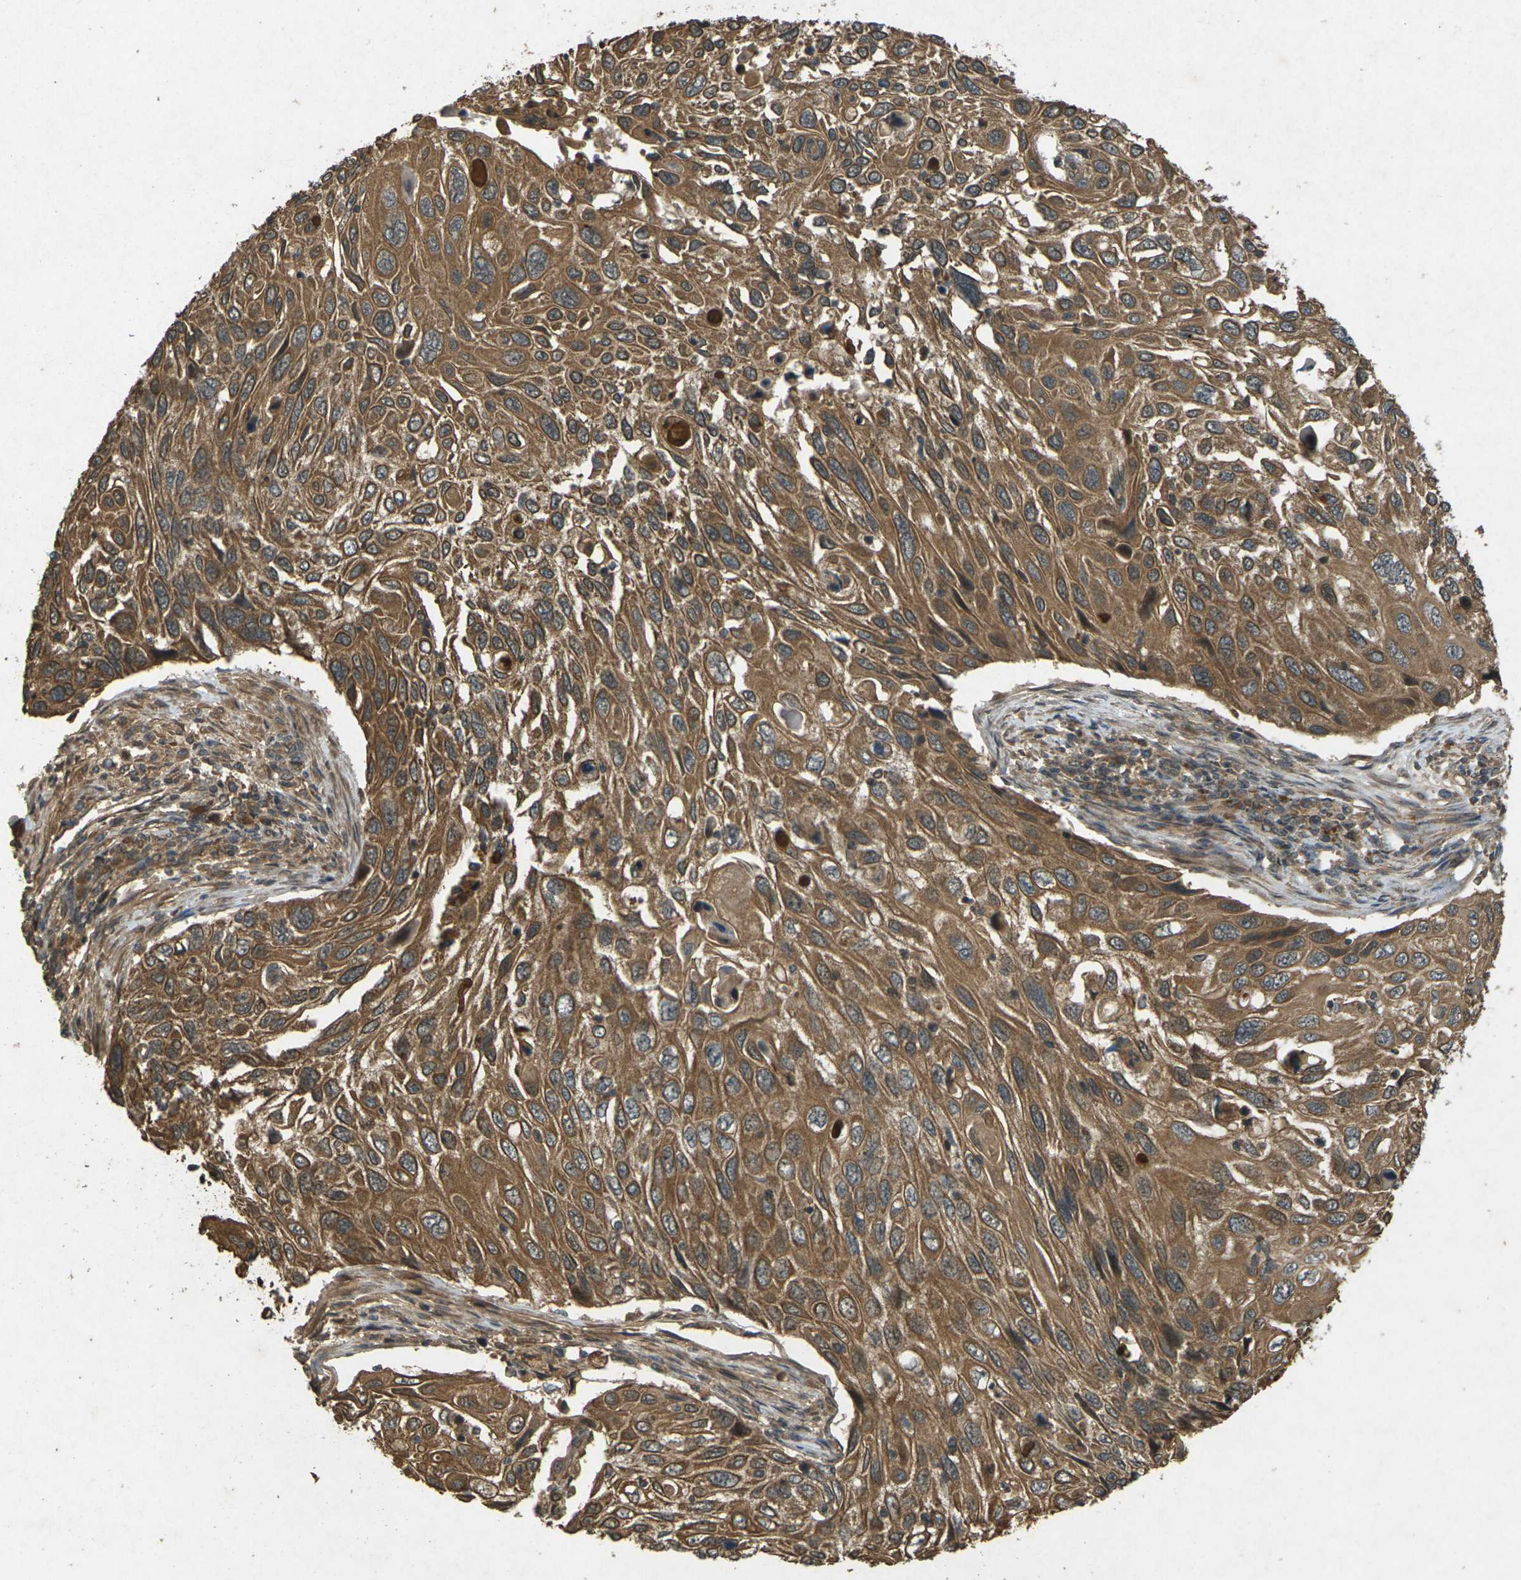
{"staining": {"intensity": "moderate", "quantity": ">75%", "location": "cytoplasmic/membranous"}, "tissue": "cervical cancer", "cell_type": "Tumor cells", "image_type": "cancer", "snomed": [{"axis": "morphology", "description": "Squamous cell carcinoma, NOS"}, {"axis": "topography", "description": "Cervix"}], "caption": "This histopathology image displays cervical cancer stained with immunohistochemistry to label a protein in brown. The cytoplasmic/membranous of tumor cells show moderate positivity for the protein. Nuclei are counter-stained blue.", "gene": "TAP1", "patient": {"sex": "female", "age": 70}}